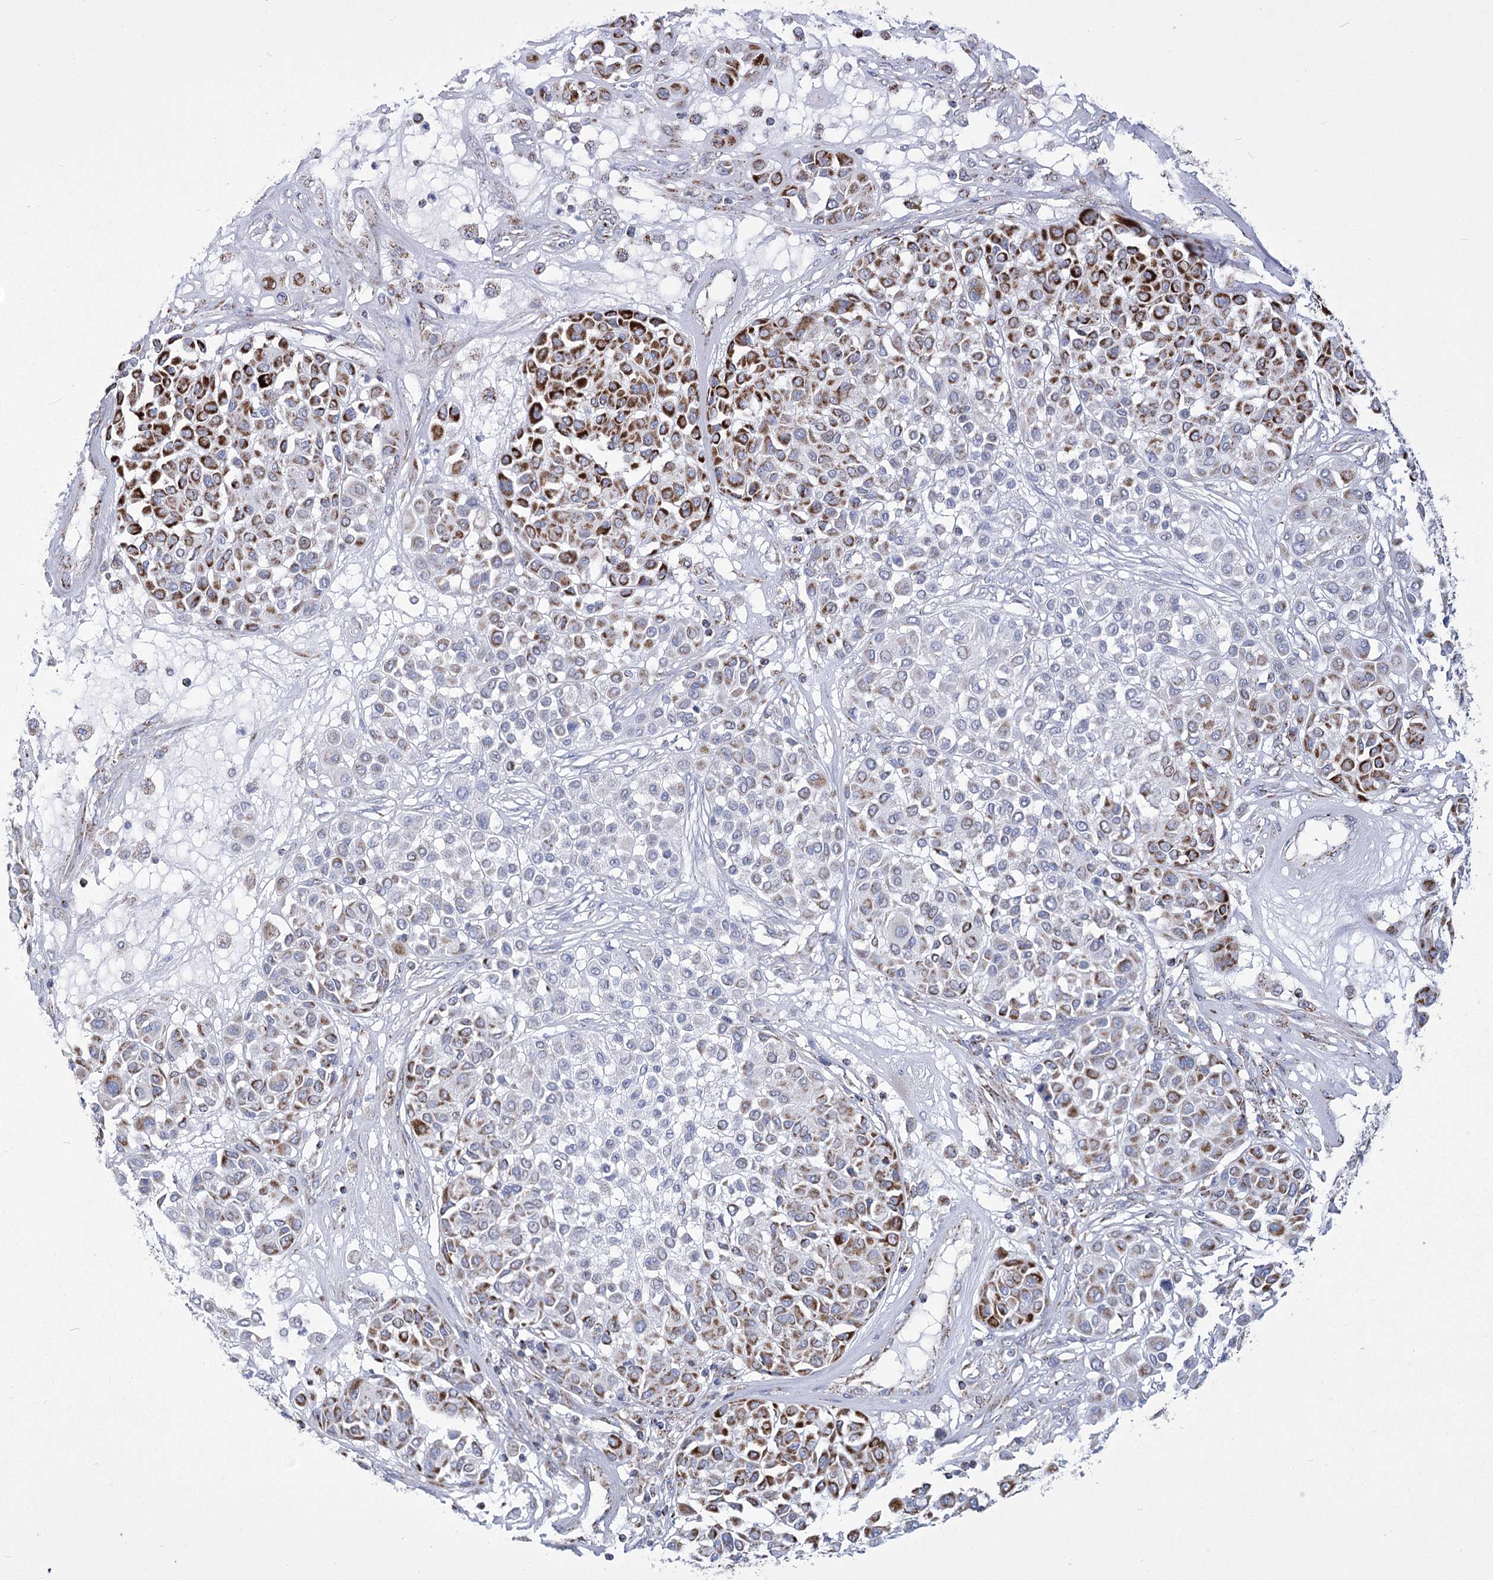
{"staining": {"intensity": "strong", "quantity": "25%-75%", "location": "cytoplasmic/membranous"}, "tissue": "melanoma", "cell_type": "Tumor cells", "image_type": "cancer", "snomed": [{"axis": "morphology", "description": "Malignant melanoma, Metastatic site"}, {"axis": "topography", "description": "Soft tissue"}], "caption": "Immunohistochemistry (IHC) of malignant melanoma (metastatic site) displays high levels of strong cytoplasmic/membranous staining in about 25%-75% of tumor cells. Nuclei are stained in blue.", "gene": "PDHB", "patient": {"sex": "male", "age": 41}}